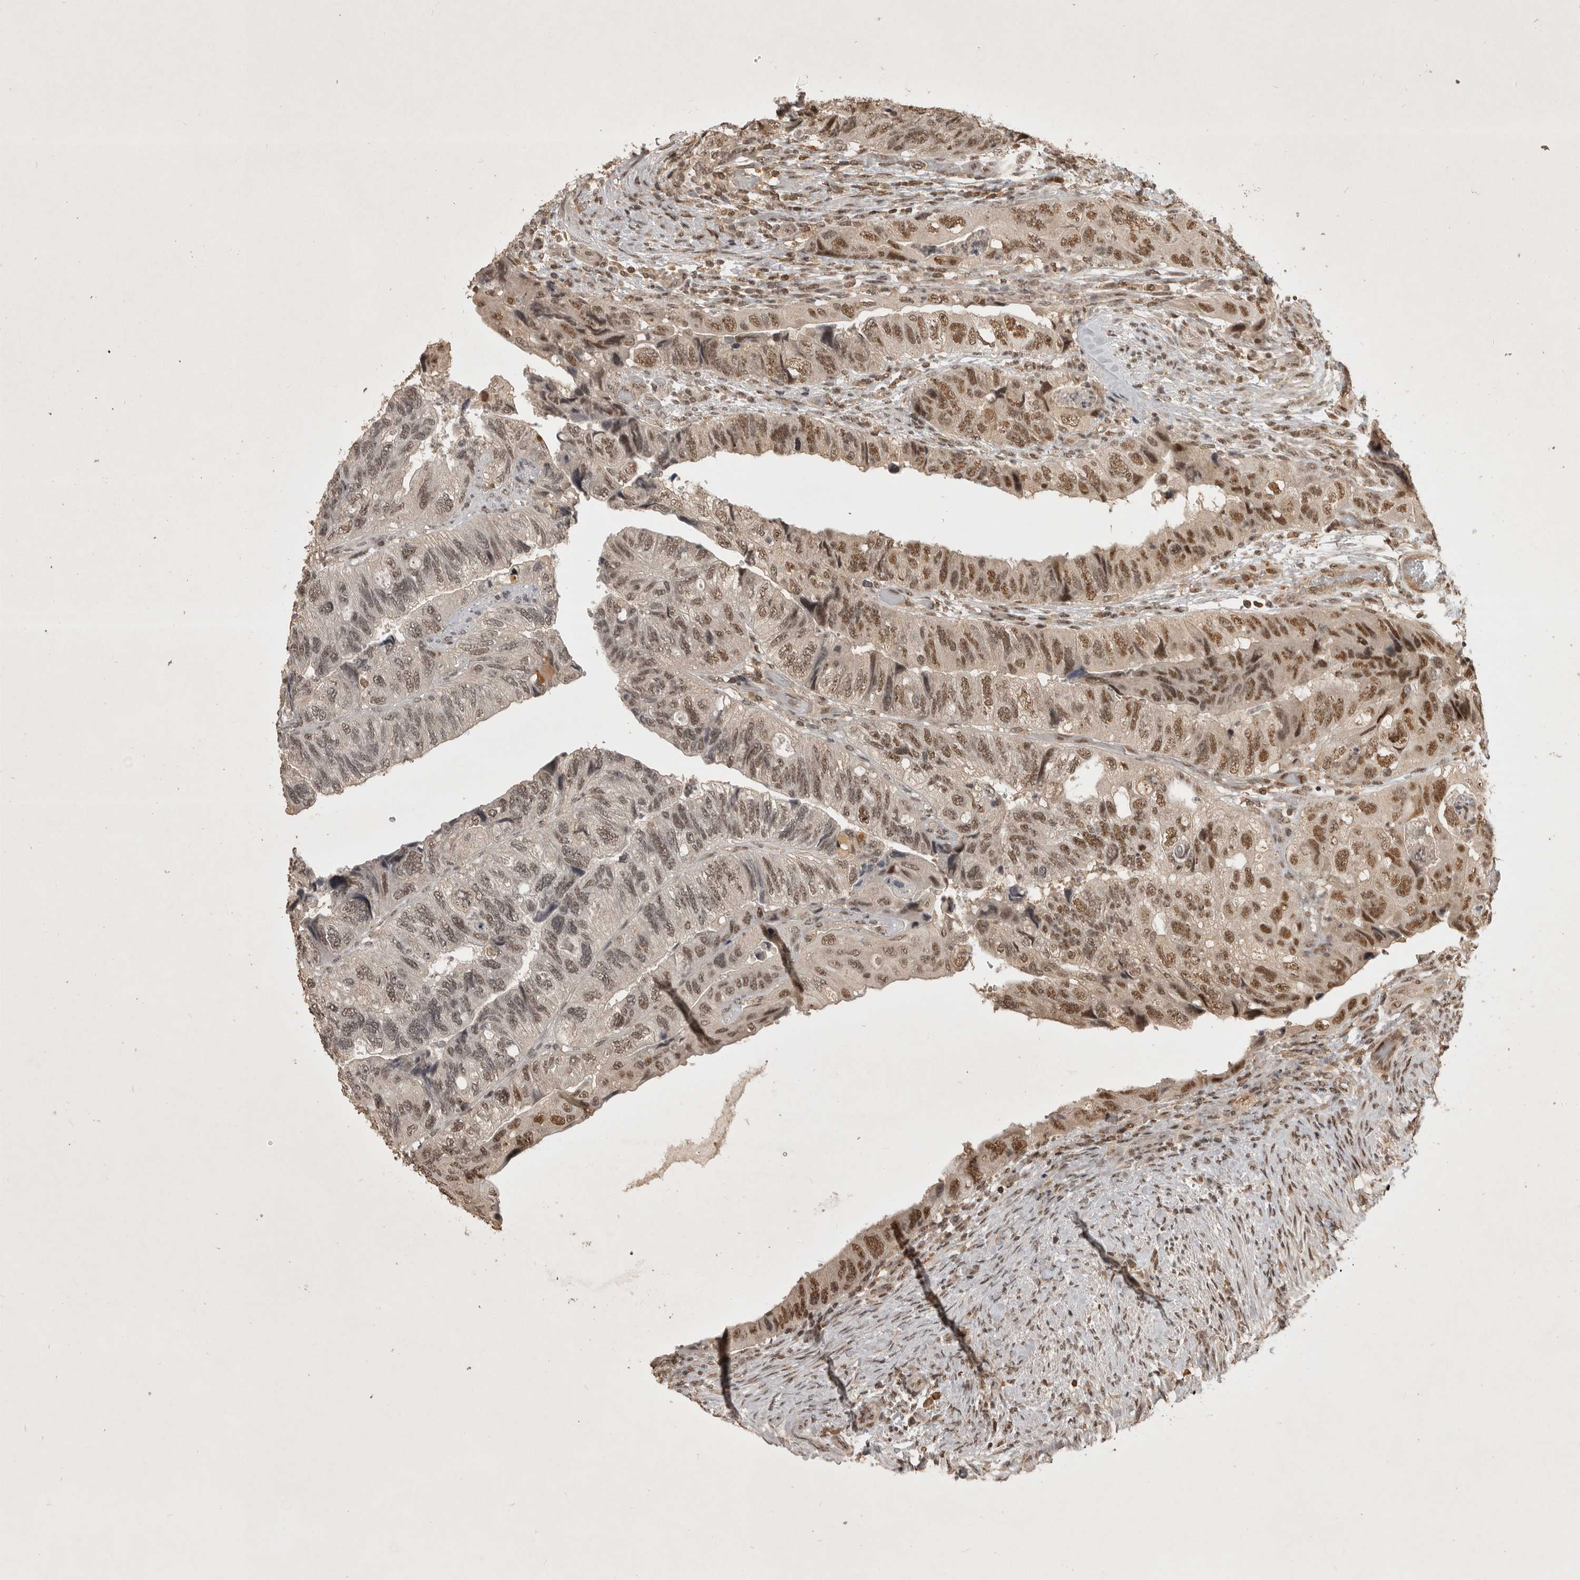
{"staining": {"intensity": "moderate", "quantity": ">75%", "location": "nuclear"}, "tissue": "colorectal cancer", "cell_type": "Tumor cells", "image_type": "cancer", "snomed": [{"axis": "morphology", "description": "Adenocarcinoma, NOS"}, {"axis": "topography", "description": "Rectum"}], "caption": "IHC (DAB) staining of colorectal cancer (adenocarcinoma) reveals moderate nuclear protein expression in approximately >75% of tumor cells.", "gene": "CBLL1", "patient": {"sex": "male", "age": 63}}